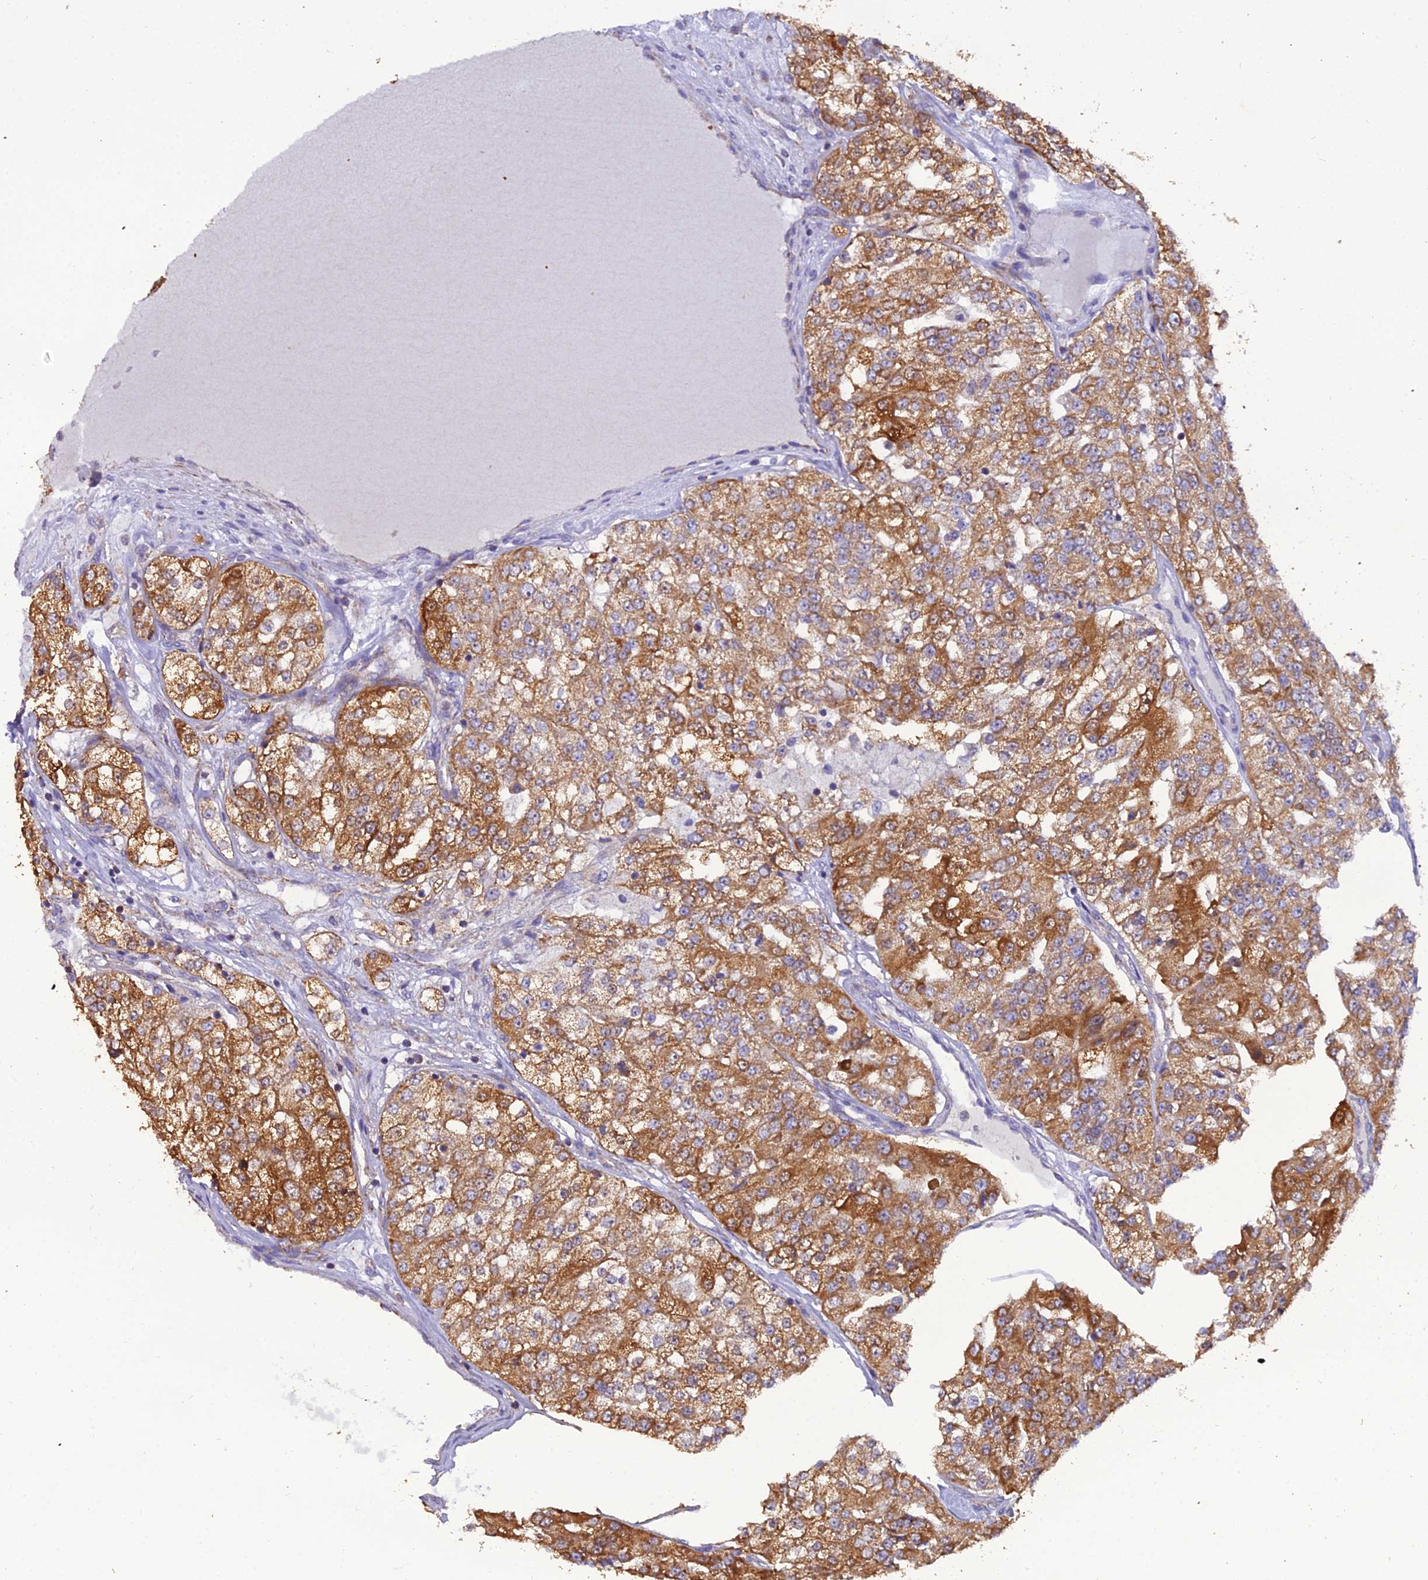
{"staining": {"intensity": "strong", "quantity": ">75%", "location": "cytoplasmic/membranous"}, "tissue": "renal cancer", "cell_type": "Tumor cells", "image_type": "cancer", "snomed": [{"axis": "morphology", "description": "Adenocarcinoma, NOS"}, {"axis": "topography", "description": "Kidney"}], "caption": "Adenocarcinoma (renal) stained for a protein exhibits strong cytoplasmic/membranous positivity in tumor cells. The protein is shown in brown color, while the nuclei are stained blue.", "gene": "GPD1", "patient": {"sex": "female", "age": 63}}